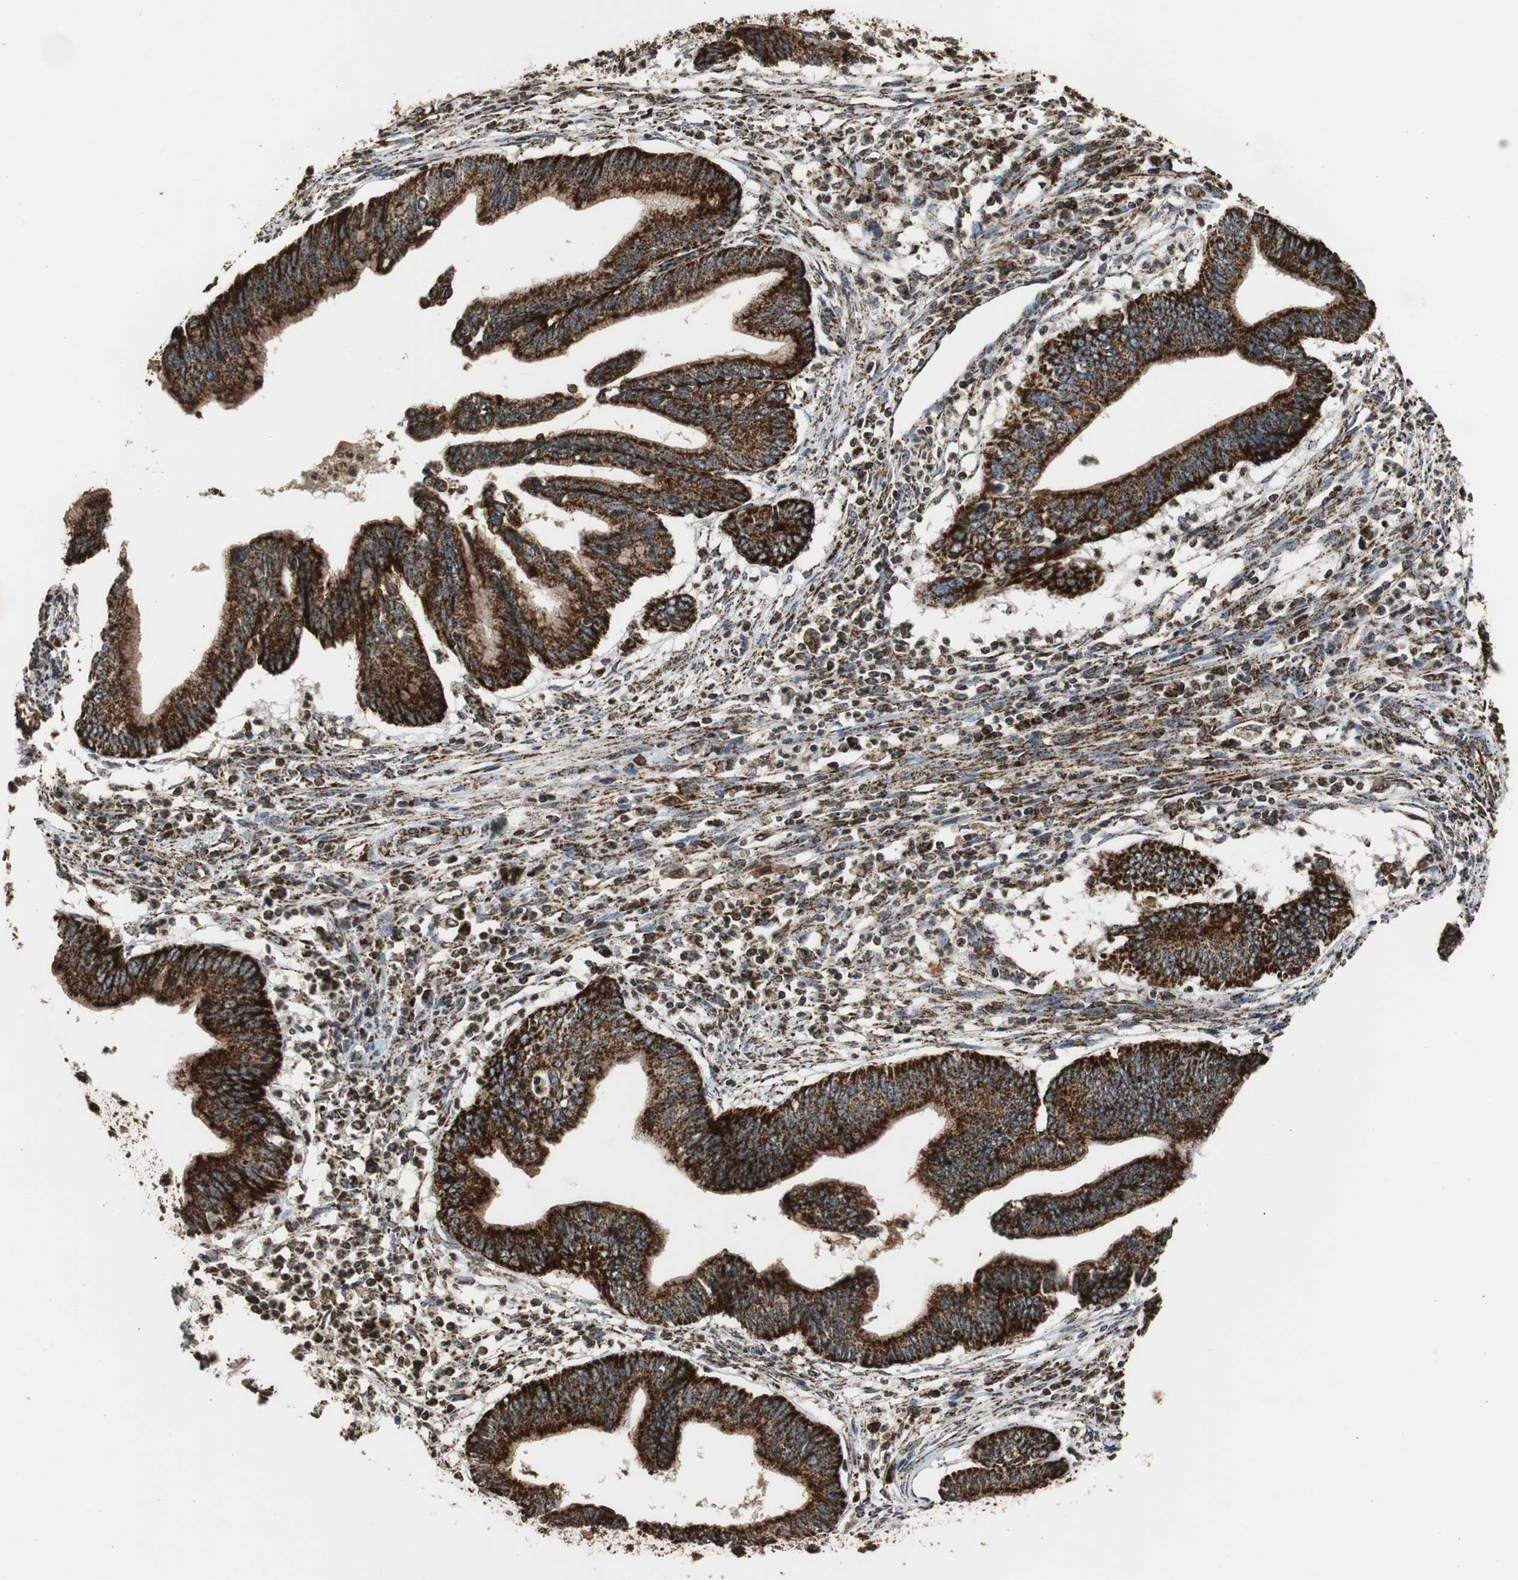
{"staining": {"intensity": "strong", "quantity": ">75%", "location": "cytoplasmic/membranous"}, "tissue": "cervical cancer", "cell_type": "Tumor cells", "image_type": "cancer", "snomed": [{"axis": "morphology", "description": "Adenocarcinoma, NOS"}, {"axis": "topography", "description": "Cervix"}], "caption": "Immunohistochemical staining of cervical adenocarcinoma demonstrates high levels of strong cytoplasmic/membranous positivity in about >75% of tumor cells.", "gene": "HSPA9", "patient": {"sex": "female", "age": 36}}